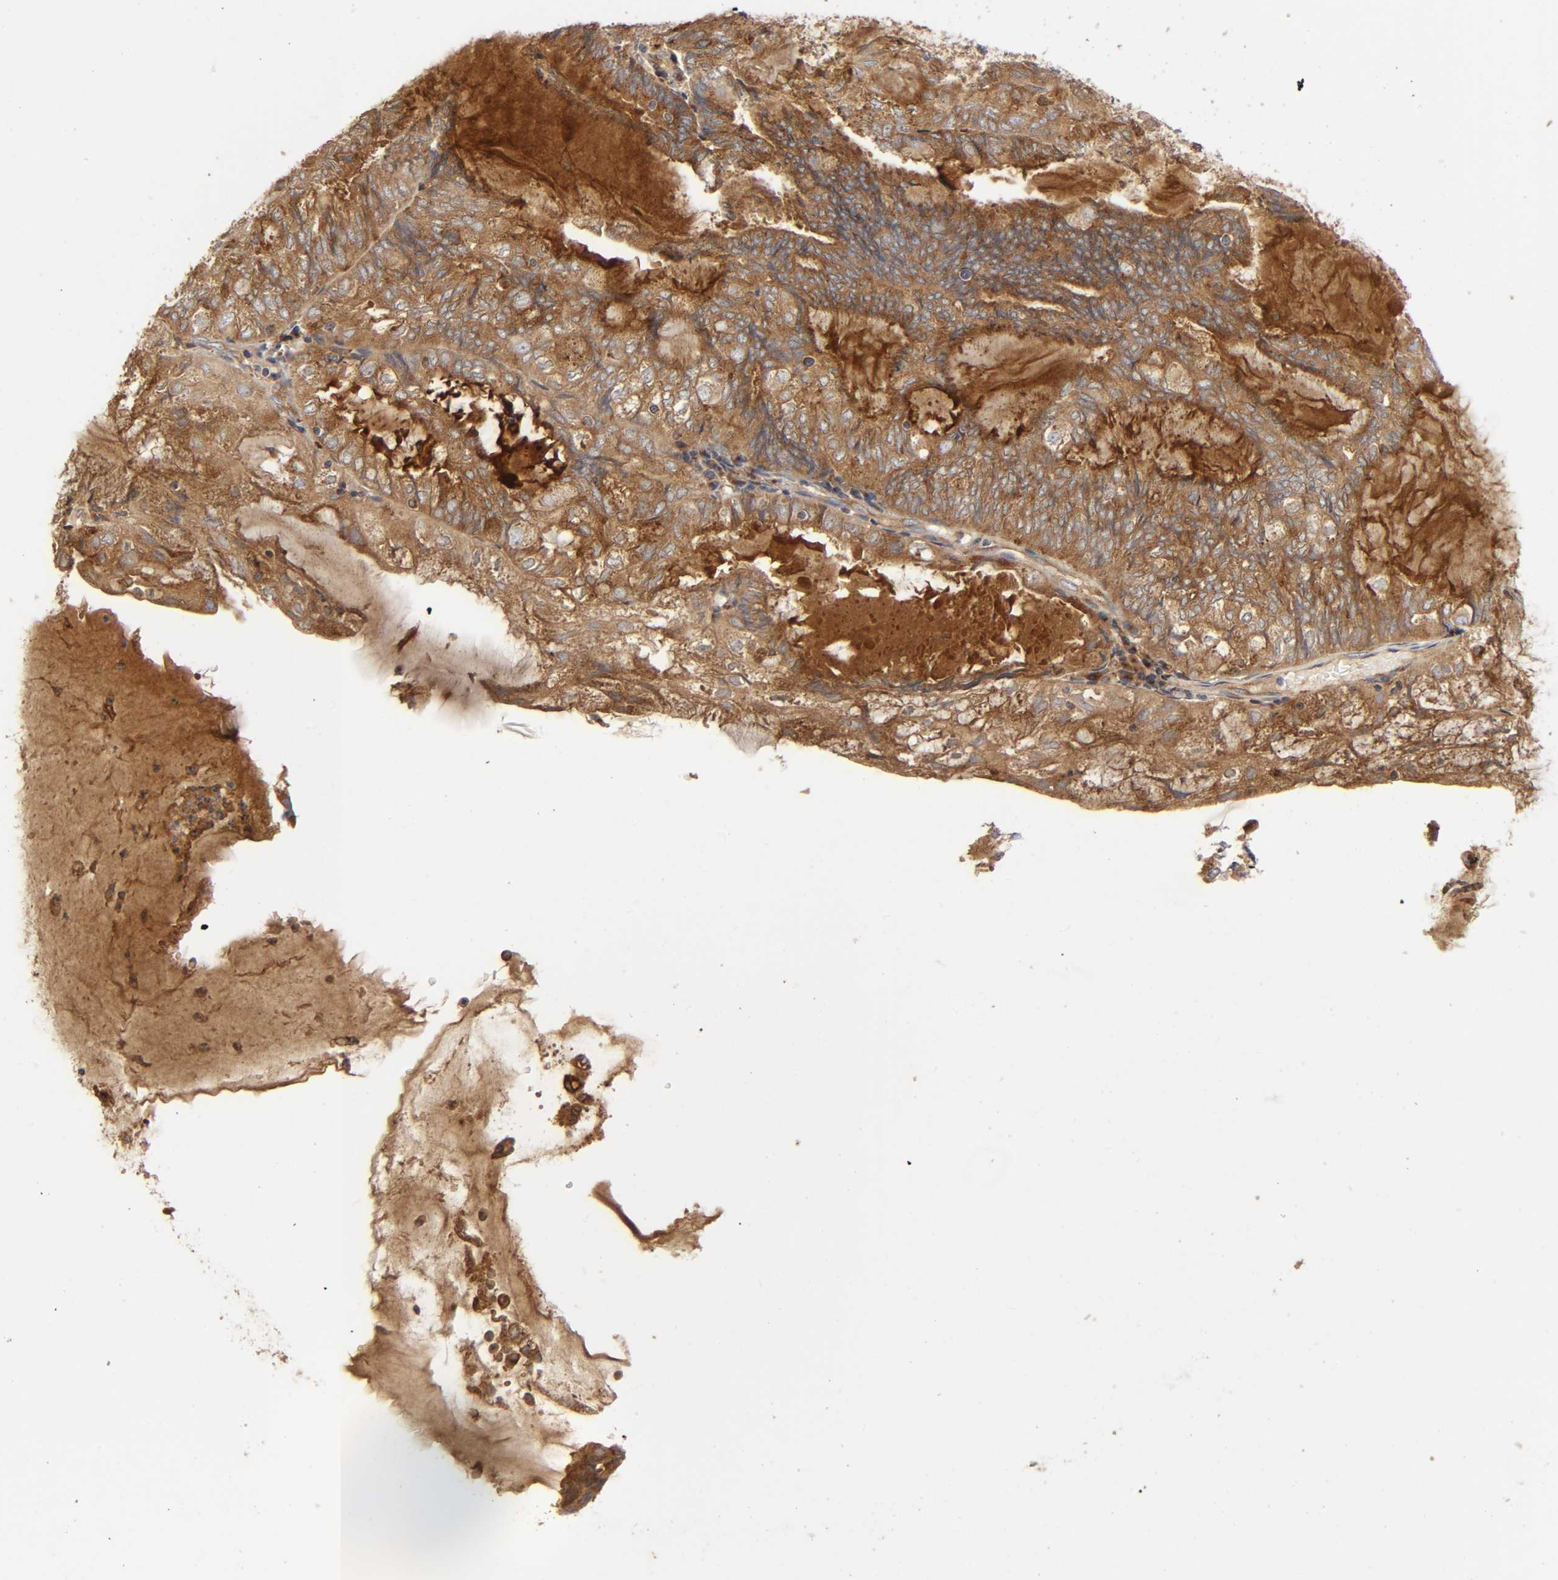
{"staining": {"intensity": "strong", "quantity": ">75%", "location": "cytoplasmic/membranous"}, "tissue": "endometrial cancer", "cell_type": "Tumor cells", "image_type": "cancer", "snomed": [{"axis": "morphology", "description": "Adenocarcinoma, NOS"}, {"axis": "topography", "description": "Endometrium"}], "caption": "Brown immunohistochemical staining in human adenocarcinoma (endometrial) shows strong cytoplasmic/membranous staining in approximately >75% of tumor cells.", "gene": "GNPTG", "patient": {"sex": "female", "age": 81}}